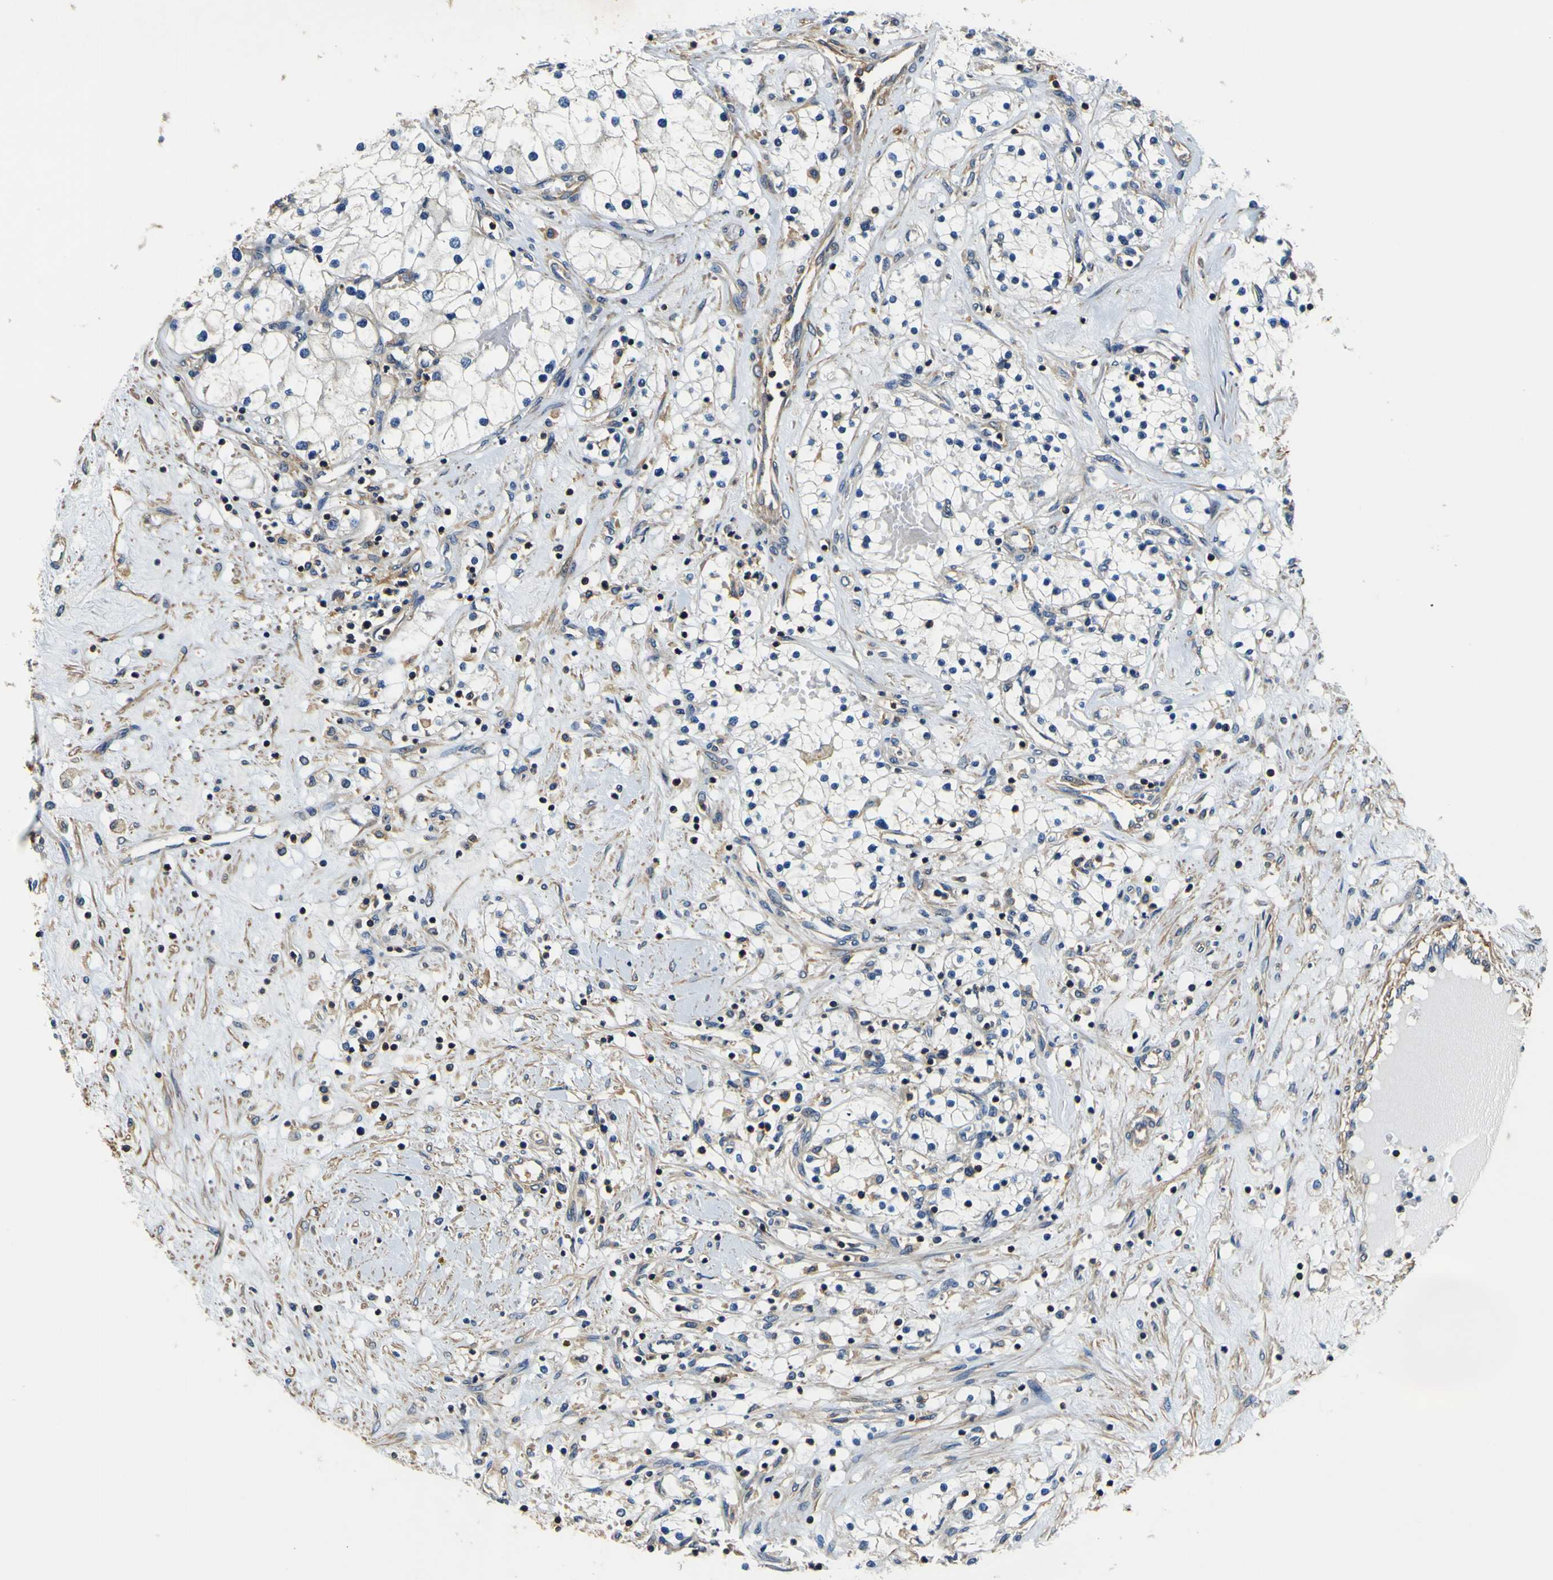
{"staining": {"intensity": "negative", "quantity": "none", "location": "none"}, "tissue": "renal cancer", "cell_type": "Tumor cells", "image_type": "cancer", "snomed": [{"axis": "morphology", "description": "Adenocarcinoma, NOS"}, {"axis": "topography", "description": "Kidney"}], "caption": "The histopathology image shows no staining of tumor cells in renal adenocarcinoma. The staining is performed using DAB (3,3'-diaminobenzidine) brown chromogen with nuclei counter-stained in using hematoxylin.", "gene": "CNR2", "patient": {"sex": "male", "age": 68}}